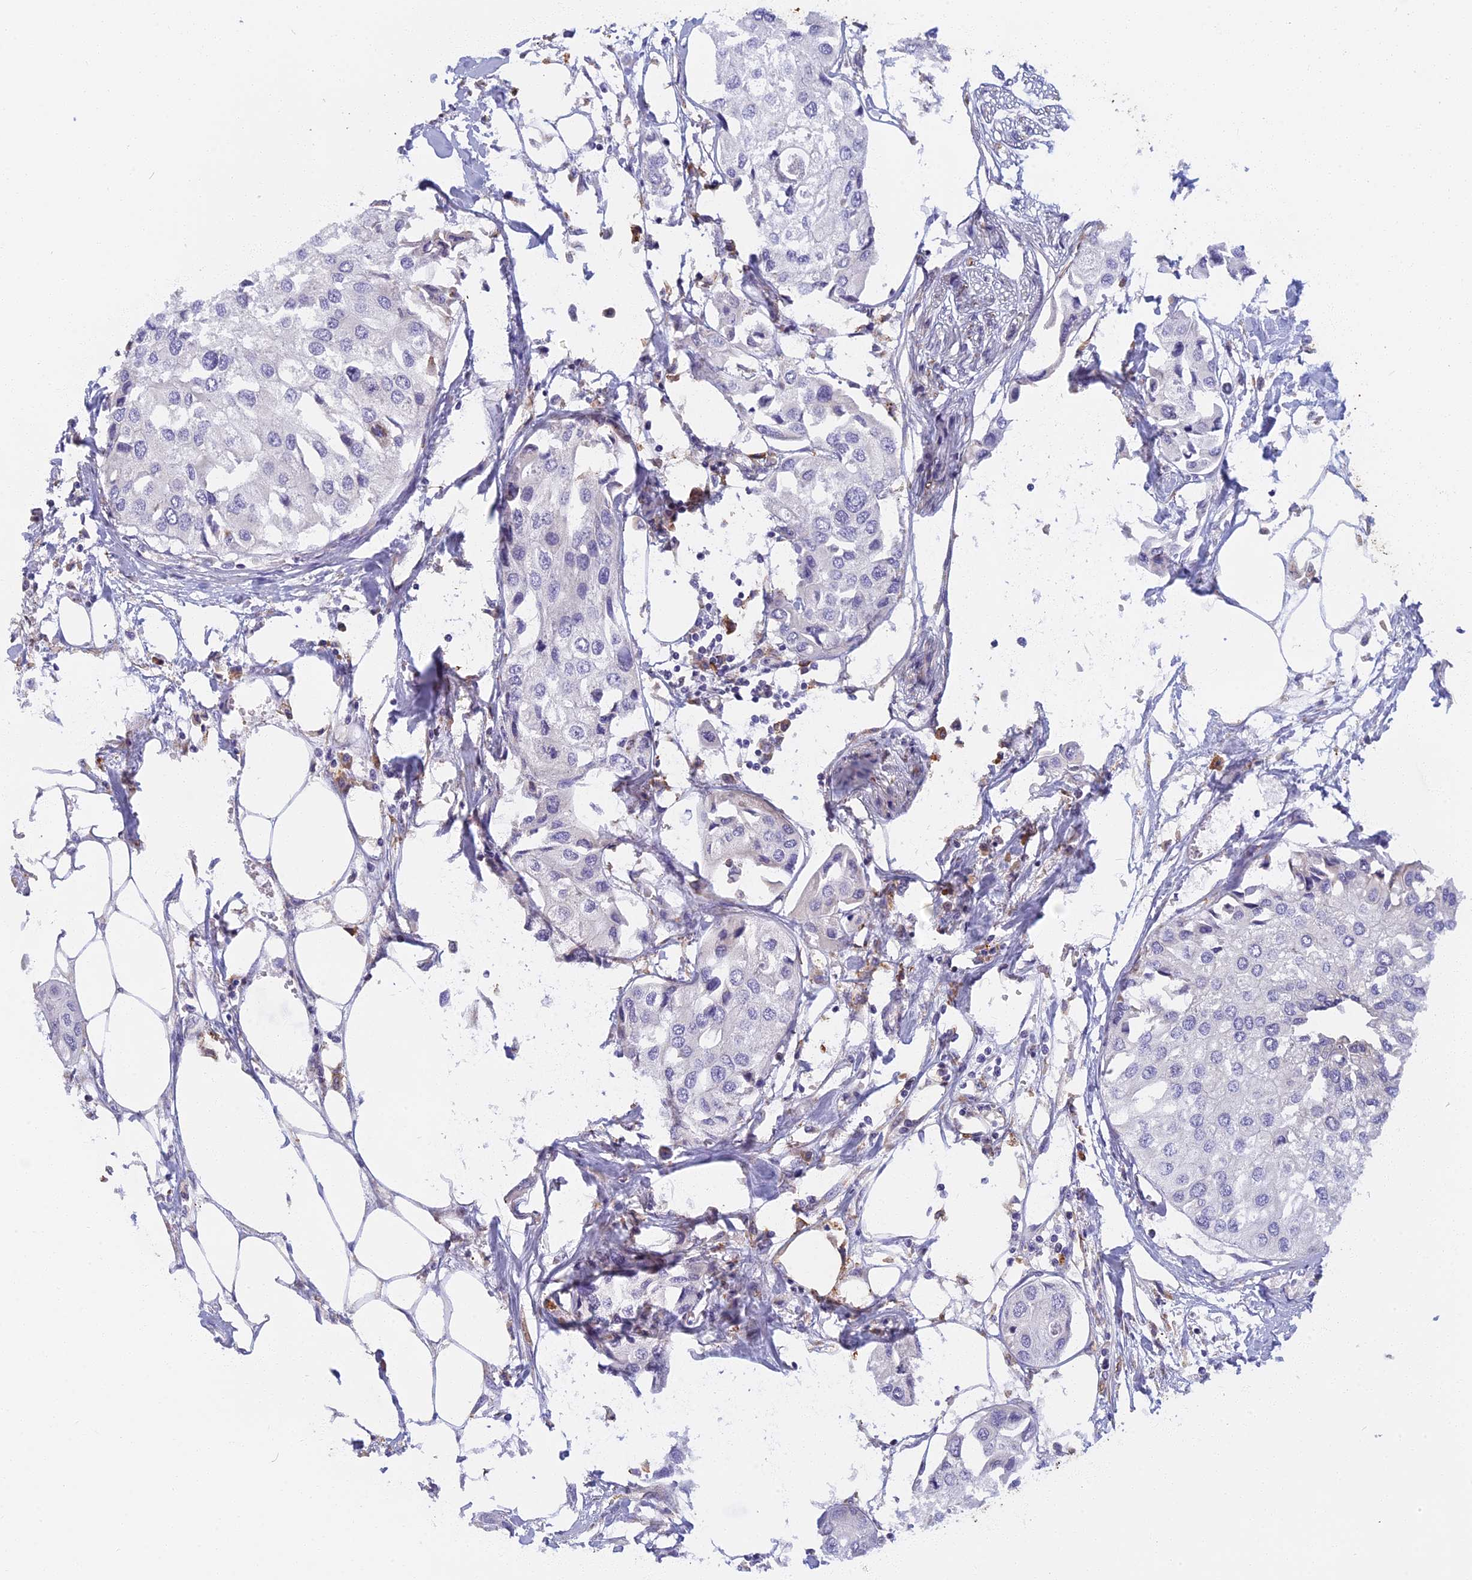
{"staining": {"intensity": "negative", "quantity": "none", "location": "none"}, "tissue": "urothelial cancer", "cell_type": "Tumor cells", "image_type": "cancer", "snomed": [{"axis": "morphology", "description": "Urothelial carcinoma, High grade"}, {"axis": "topography", "description": "Urinary bladder"}], "caption": "A high-resolution image shows immunohistochemistry staining of urothelial cancer, which exhibits no significant positivity in tumor cells.", "gene": "DDX51", "patient": {"sex": "male", "age": 64}}